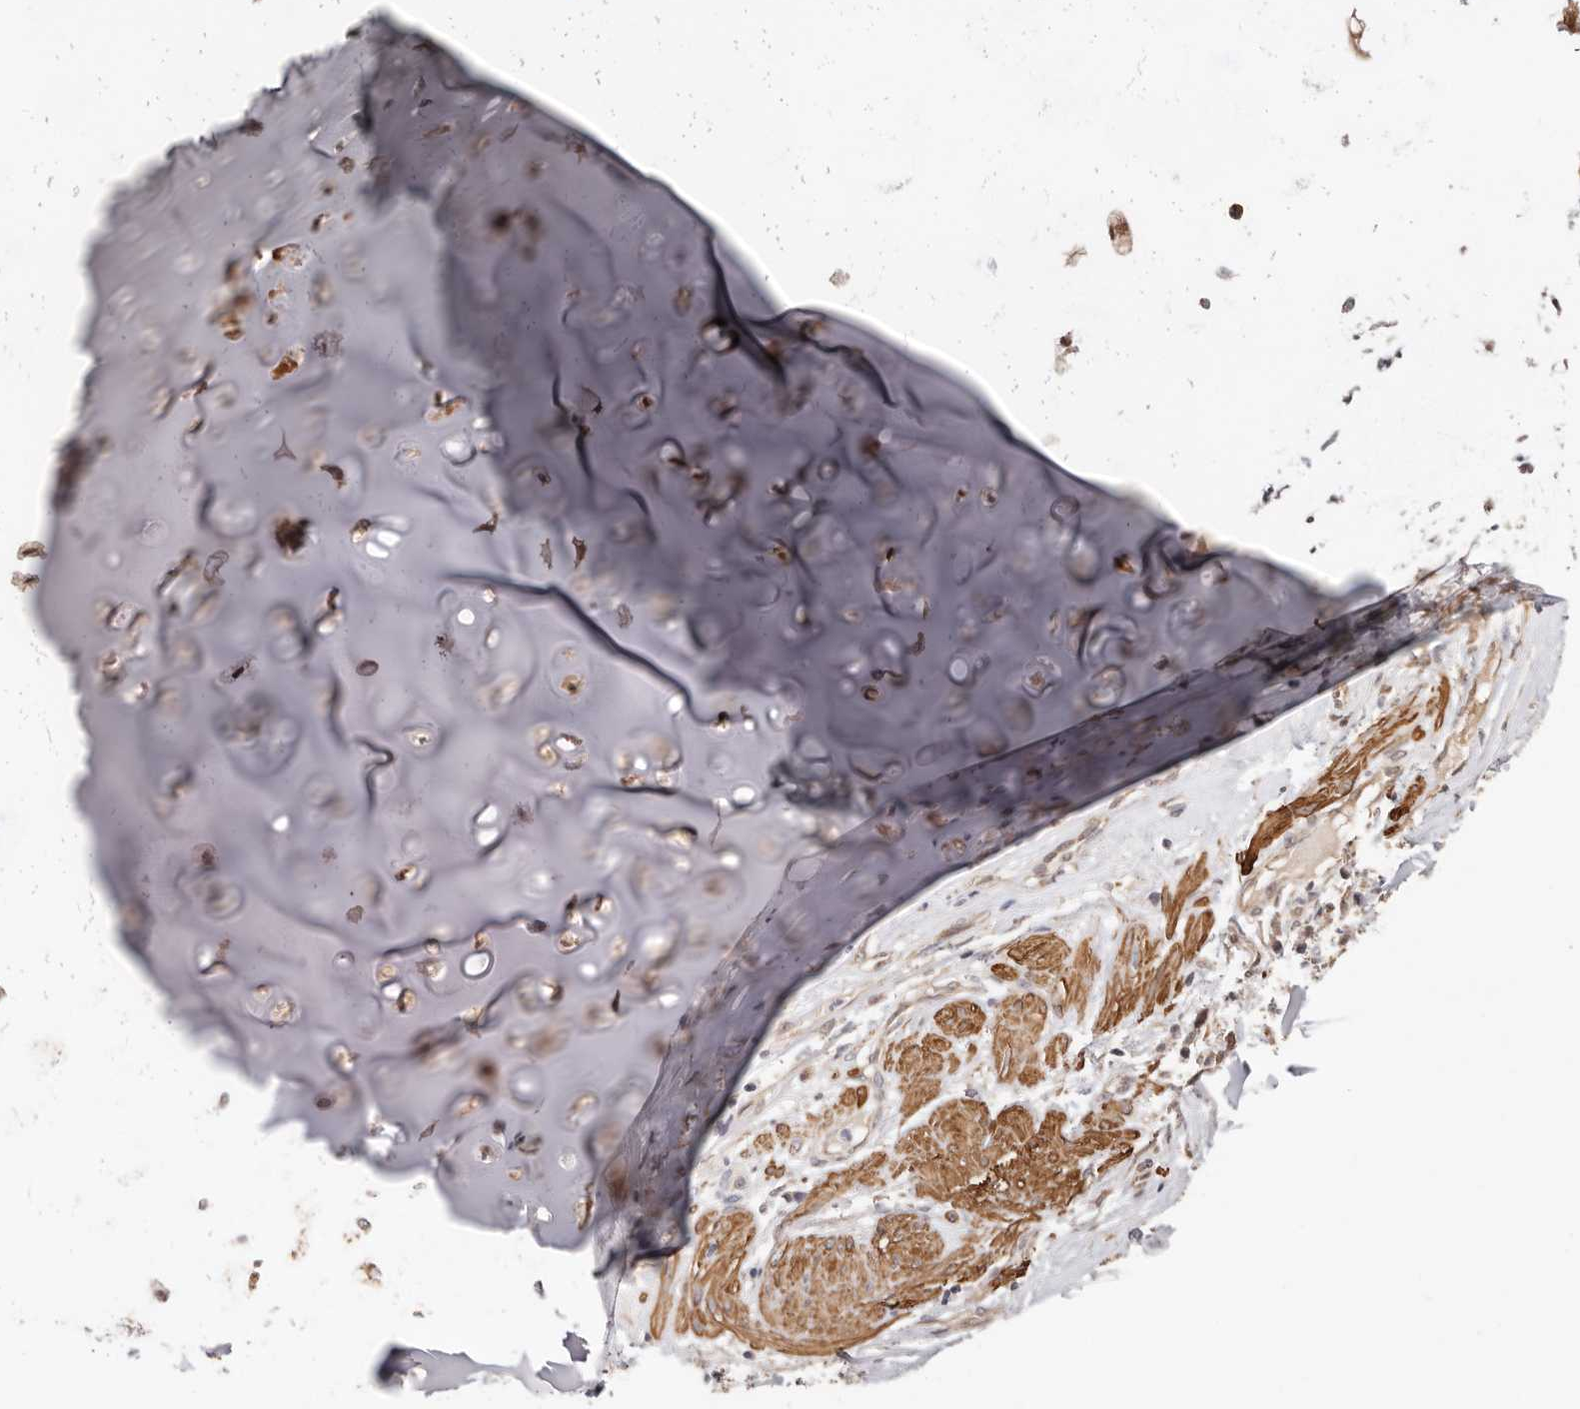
{"staining": {"intensity": "moderate", "quantity": ">75%", "location": "cytoplasmic/membranous"}, "tissue": "adipose tissue", "cell_type": "Adipocytes", "image_type": "normal", "snomed": [{"axis": "morphology", "description": "Normal tissue, NOS"}, {"axis": "morphology", "description": "Basal cell carcinoma"}, {"axis": "topography", "description": "Cartilage tissue"}, {"axis": "topography", "description": "Nasopharynx"}, {"axis": "topography", "description": "Oral tissue"}], "caption": "Human adipose tissue stained for a protein (brown) displays moderate cytoplasmic/membranous positive expression in about >75% of adipocytes.", "gene": "TRIP13", "patient": {"sex": "female", "age": 77}}